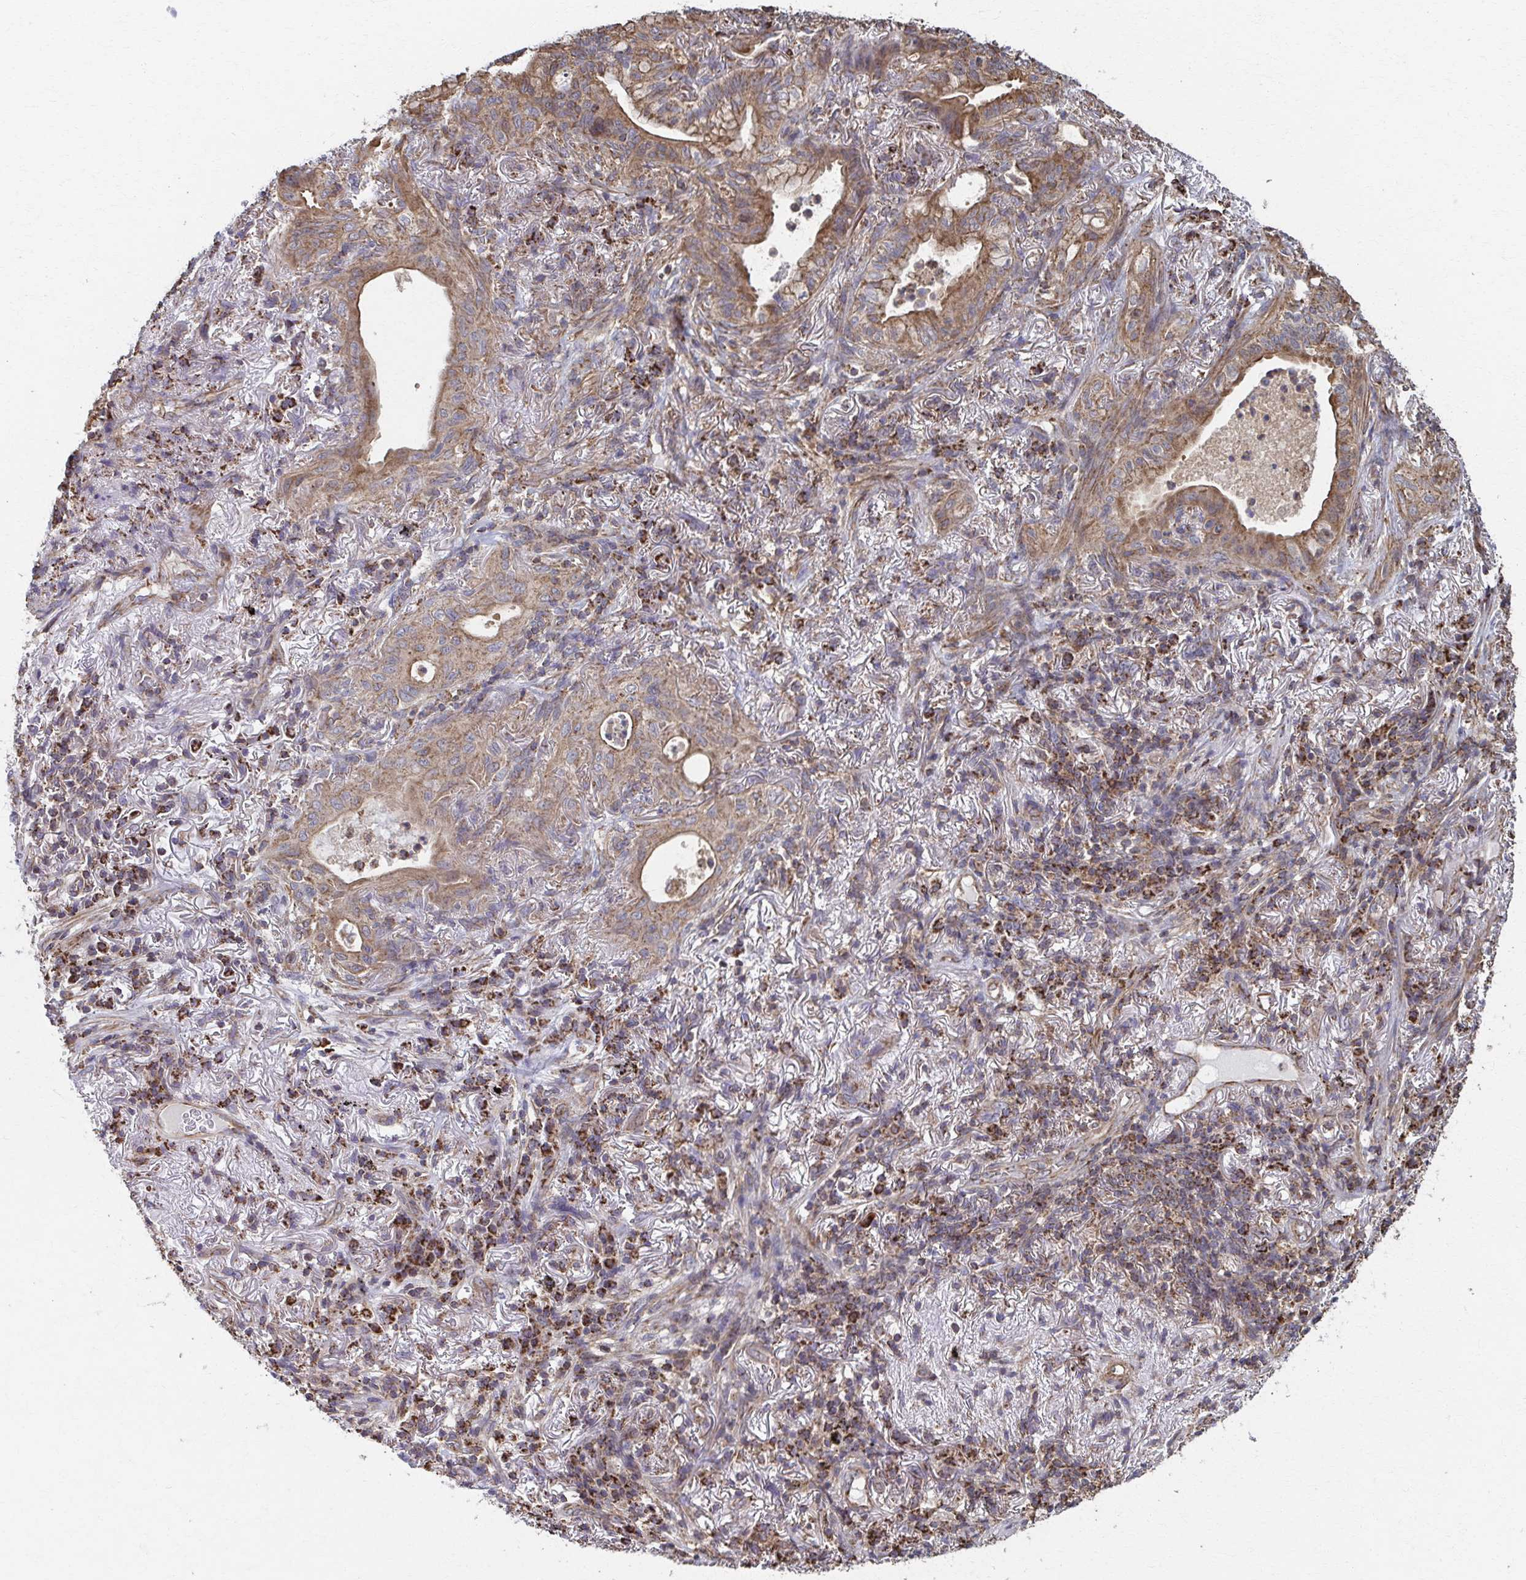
{"staining": {"intensity": "moderate", "quantity": ">75%", "location": "cytoplasmic/membranous"}, "tissue": "lung cancer", "cell_type": "Tumor cells", "image_type": "cancer", "snomed": [{"axis": "morphology", "description": "Adenocarcinoma, NOS"}, {"axis": "topography", "description": "Lung"}], "caption": "High-power microscopy captured an immunohistochemistry histopathology image of adenocarcinoma (lung), revealing moderate cytoplasmic/membranous expression in about >75% of tumor cells.", "gene": "KLHL34", "patient": {"sex": "male", "age": 77}}